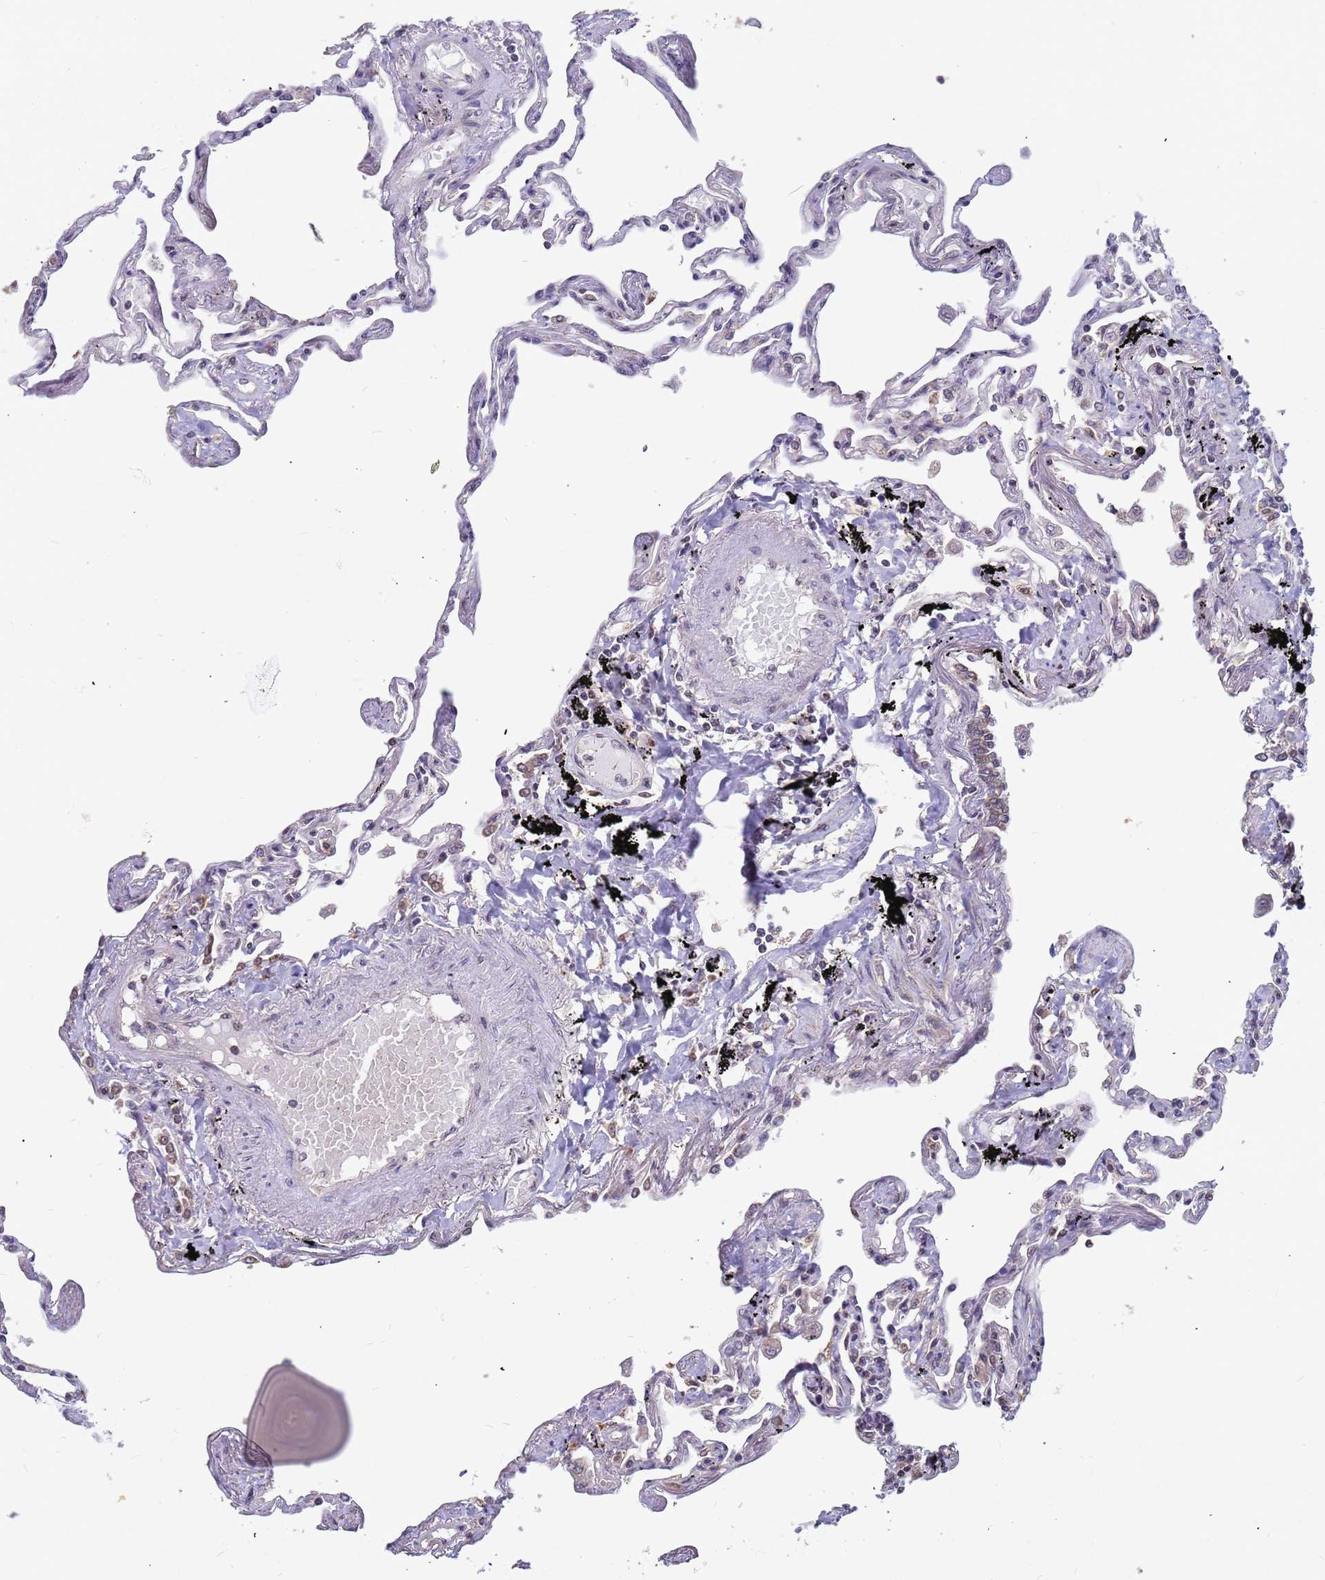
{"staining": {"intensity": "moderate", "quantity": "25%-75%", "location": "cytoplasmic/membranous,nuclear"}, "tissue": "lung", "cell_type": "Alveolar cells", "image_type": "normal", "snomed": [{"axis": "morphology", "description": "Normal tissue, NOS"}, {"axis": "topography", "description": "Lung"}], "caption": "Protein analysis of benign lung shows moderate cytoplasmic/membranous,nuclear staining in about 25%-75% of alveolar cells. (Stains: DAB in brown, nuclei in blue, Microscopy: brightfield microscopy at high magnification).", "gene": "DENND2B", "patient": {"sex": "female", "age": 67}}